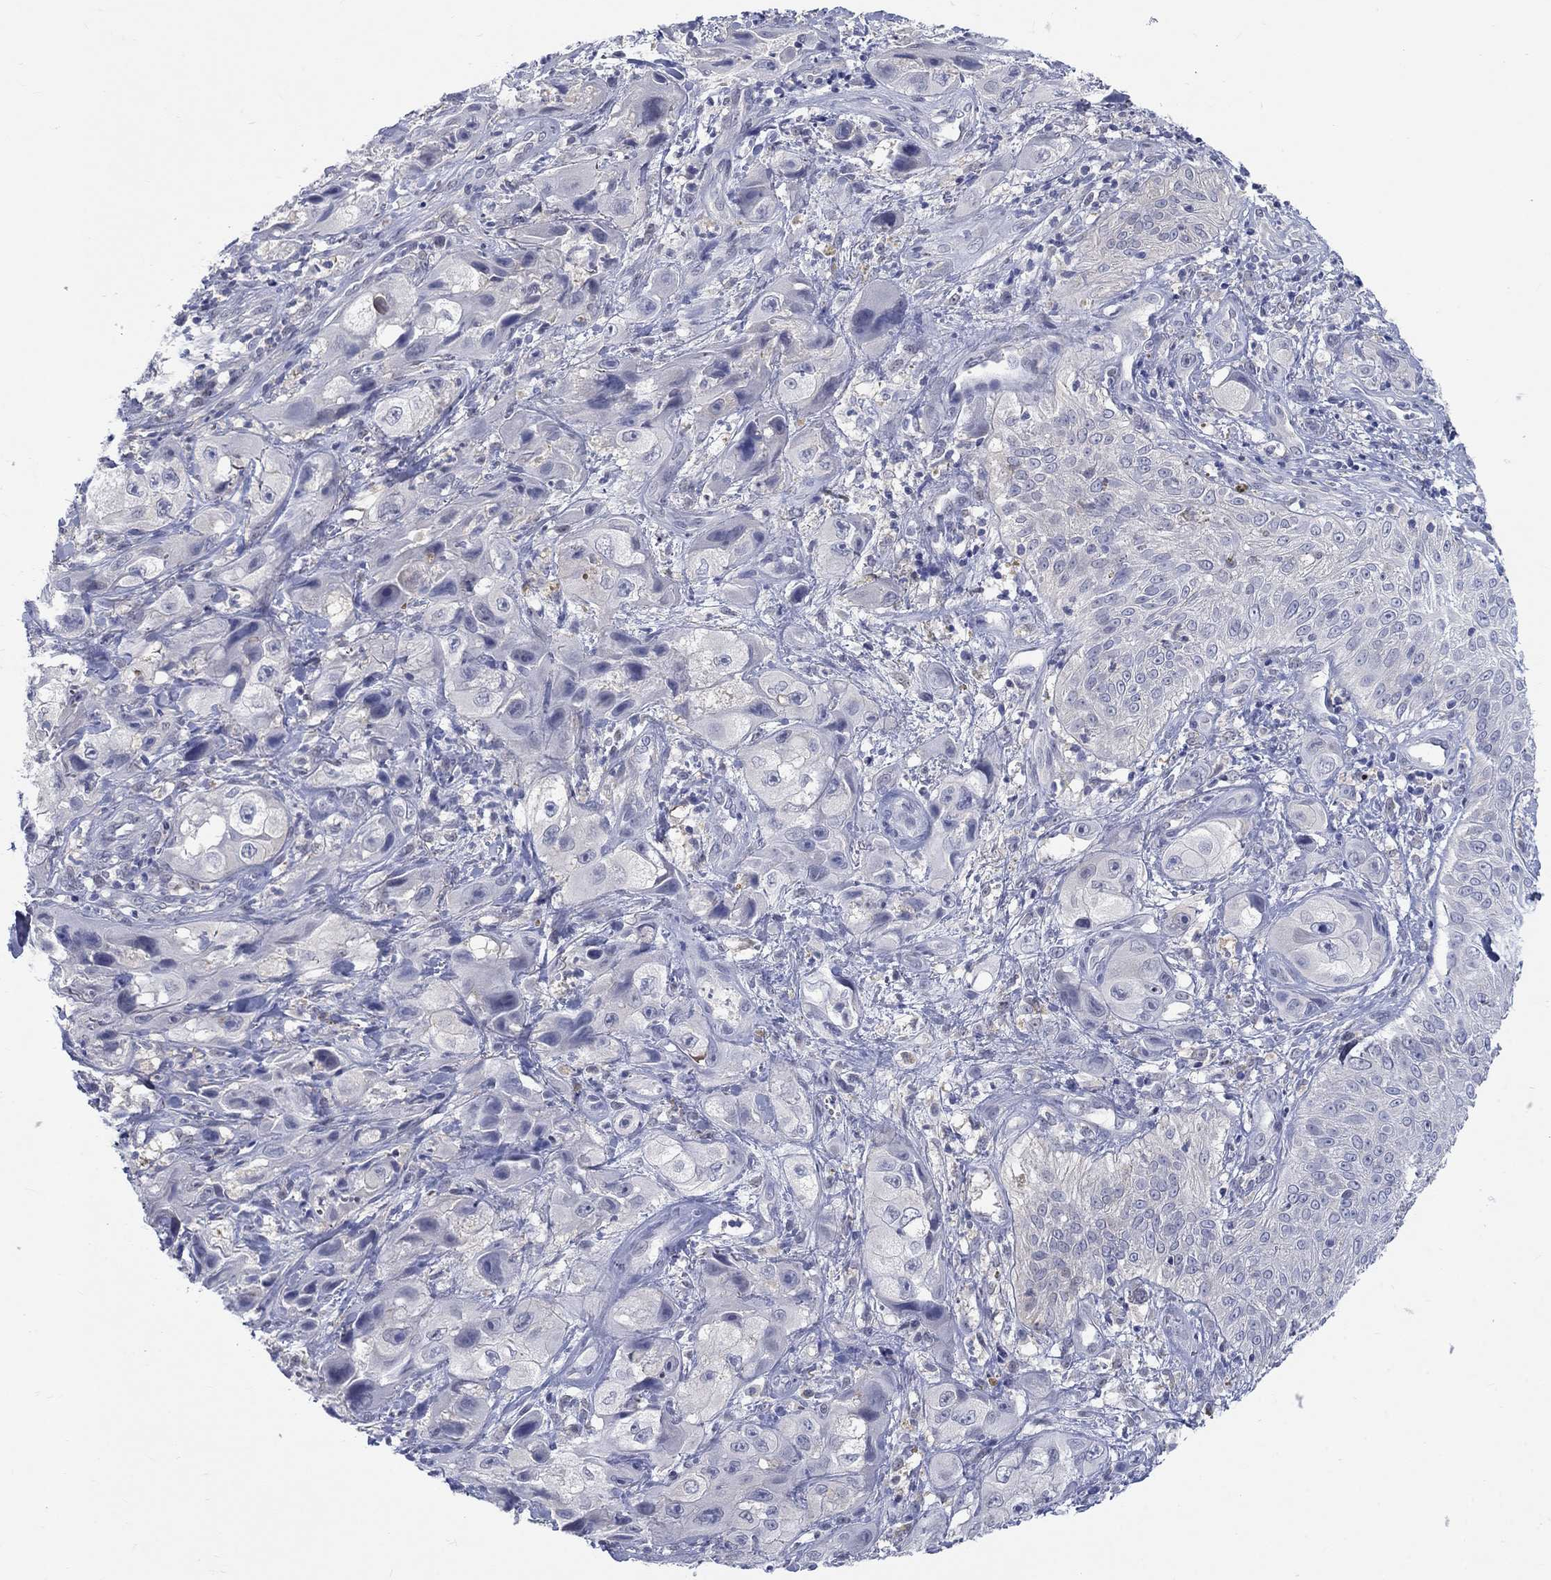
{"staining": {"intensity": "negative", "quantity": "none", "location": "none"}, "tissue": "skin cancer", "cell_type": "Tumor cells", "image_type": "cancer", "snomed": [{"axis": "morphology", "description": "Squamous cell carcinoma, NOS"}, {"axis": "topography", "description": "Skin"}, {"axis": "topography", "description": "Subcutis"}], "caption": "Squamous cell carcinoma (skin) was stained to show a protein in brown. There is no significant expression in tumor cells.", "gene": "EGFLAM", "patient": {"sex": "male", "age": 73}}